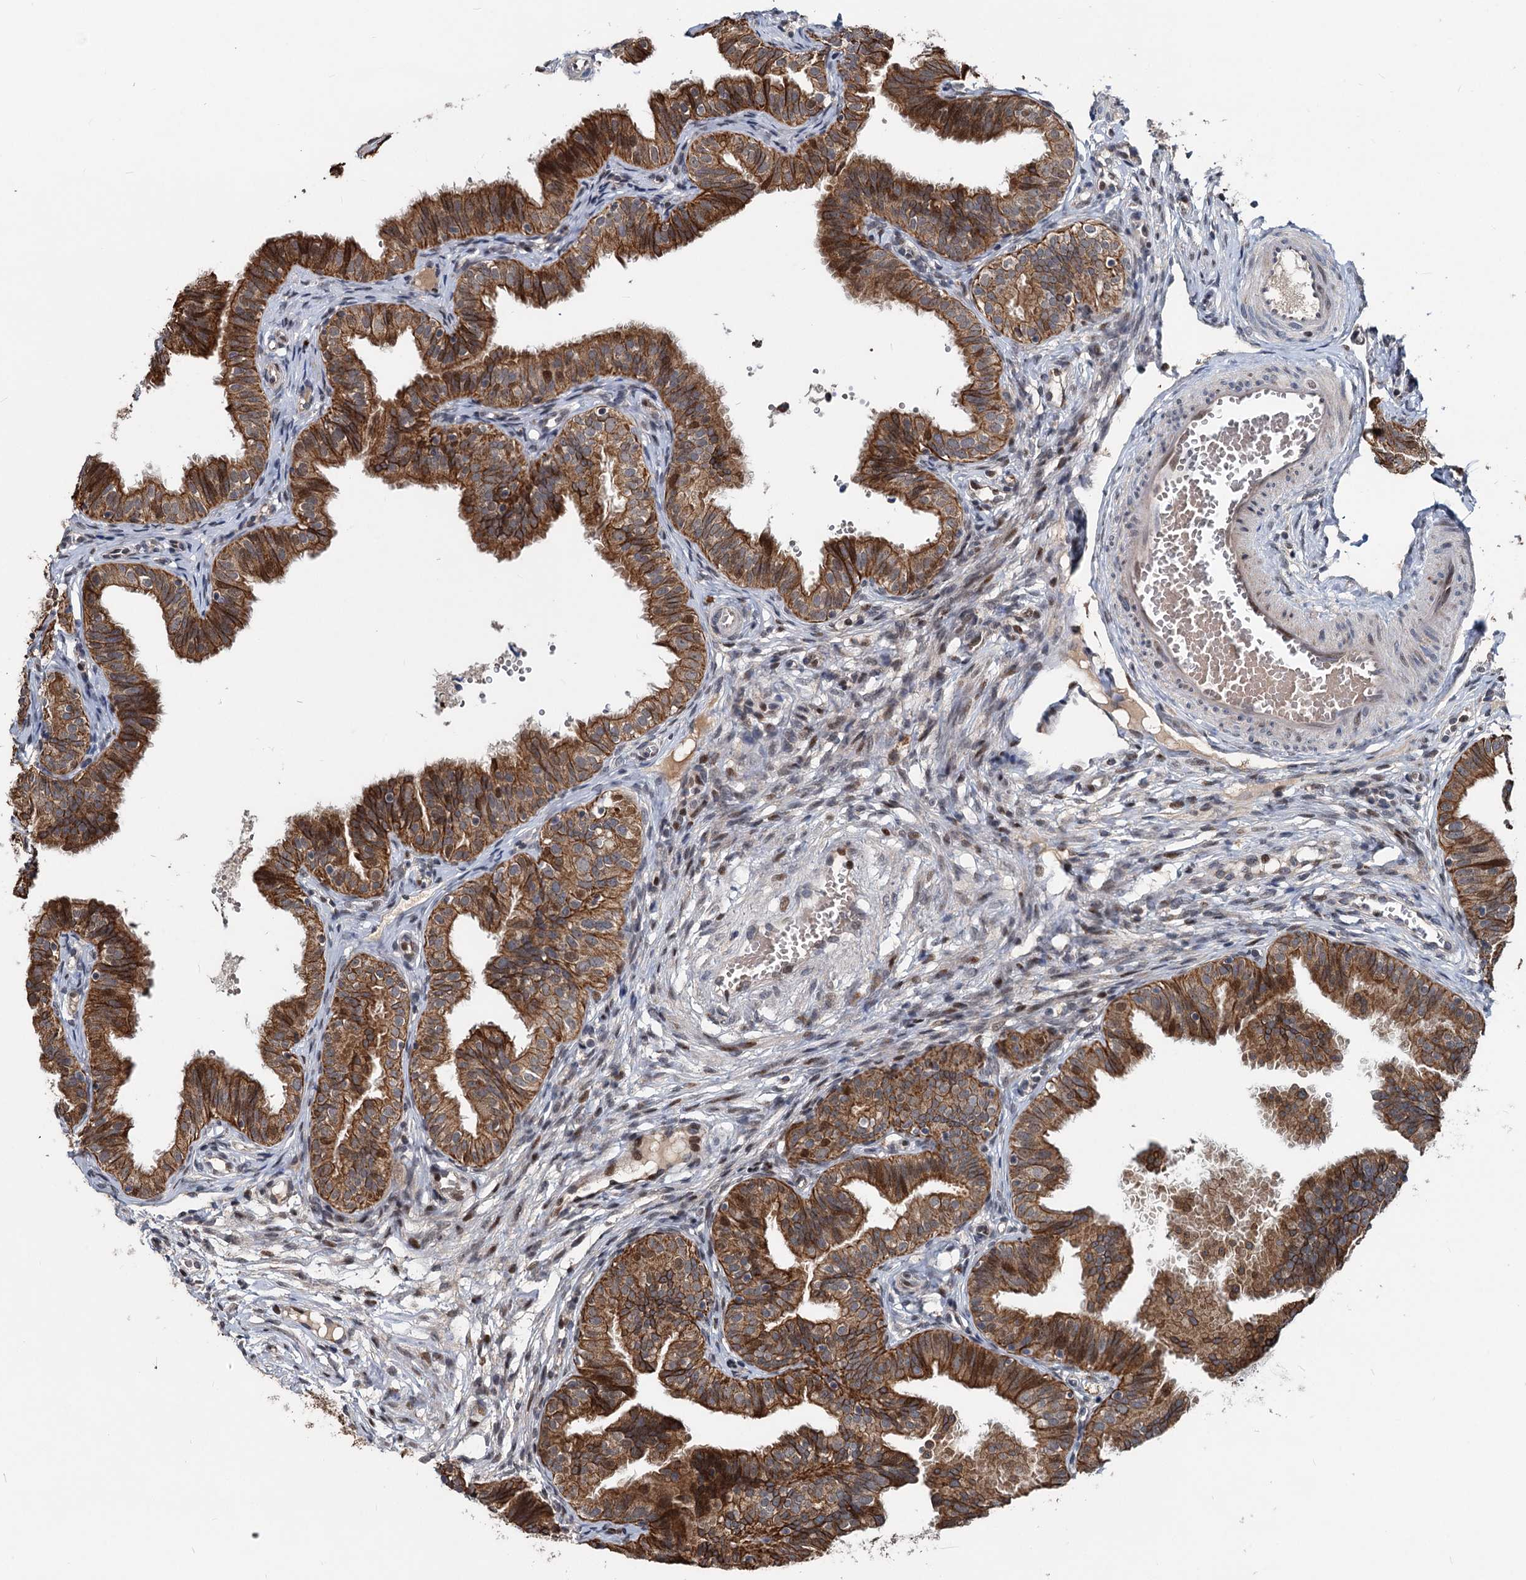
{"staining": {"intensity": "strong", "quantity": ">75%", "location": "cytoplasmic/membranous"}, "tissue": "fallopian tube", "cell_type": "Glandular cells", "image_type": "normal", "snomed": [{"axis": "morphology", "description": "Normal tissue, NOS"}, {"axis": "topography", "description": "Fallopian tube"}], "caption": "Brown immunohistochemical staining in unremarkable human fallopian tube demonstrates strong cytoplasmic/membranous expression in about >75% of glandular cells. (DAB (3,3'-diaminobenzidine) = brown stain, brightfield microscopy at high magnification).", "gene": "RITA1", "patient": {"sex": "female", "age": 35}}